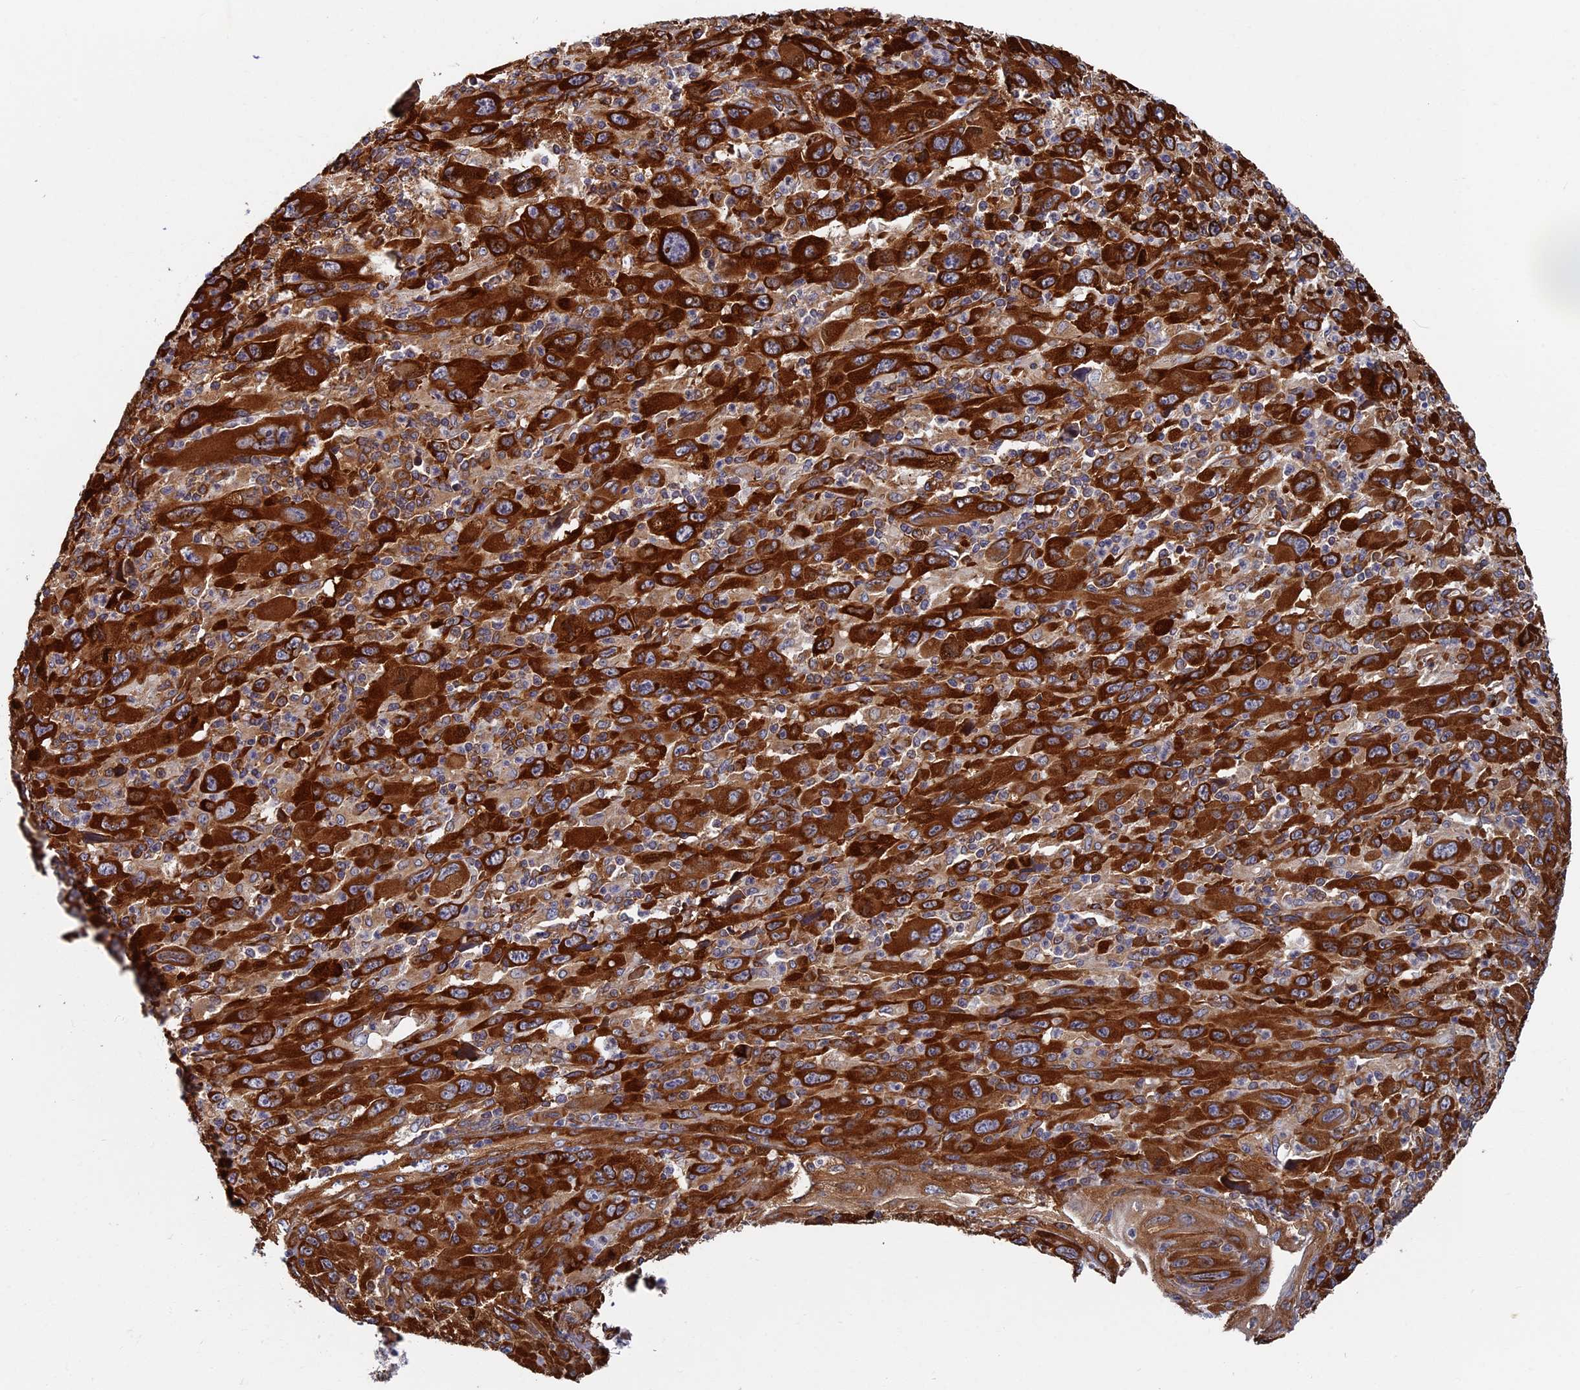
{"staining": {"intensity": "strong", "quantity": ">75%", "location": "cytoplasmic/membranous"}, "tissue": "melanoma", "cell_type": "Tumor cells", "image_type": "cancer", "snomed": [{"axis": "morphology", "description": "Malignant melanoma, Metastatic site"}, {"axis": "topography", "description": "Skin"}], "caption": "Protein analysis of malignant melanoma (metastatic site) tissue exhibits strong cytoplasmic/membranous expression in about >75% of tumor cells. (Stains: DAB (3,3'-diaminobenzidine) in brown, nuclei in blue, Microscopy: brightfield microscopy at high magnification).", "gene": "YBX1", "patient": {"sex": "female", "age": 56}}